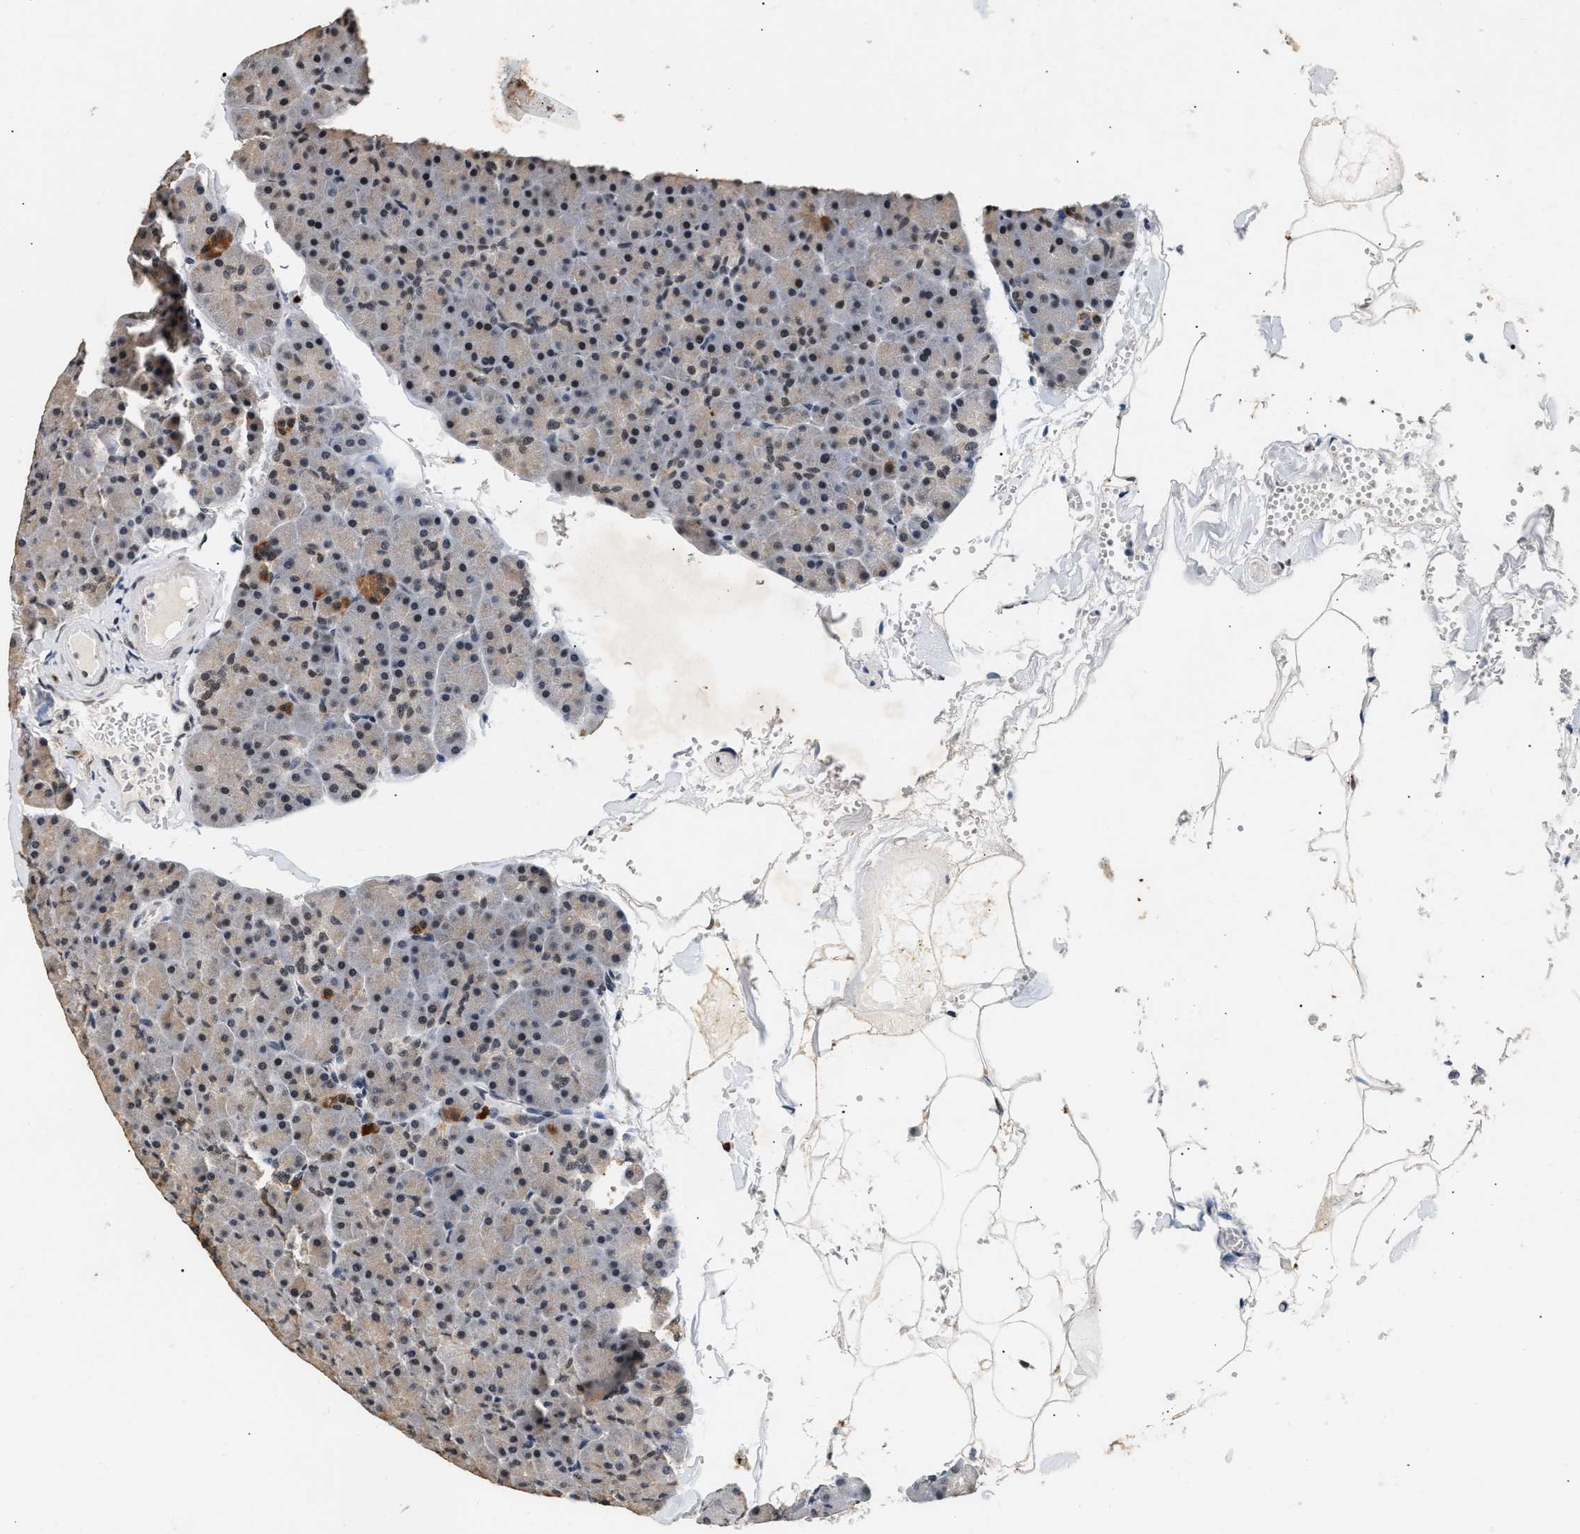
{"staining": {"intensity": "weak", "quantity": "25%-75%", "location": "nuclear"}, "tissue": "pancreas", "cell_type": "Exocrine glandular cells", "image_type": "normal", "snomed": [{"axis": "morphology", "description": "Normal tissue, NOS"}, {"axis": "topography", "description": "Pancreas"}], "caption": "A histopathology image of human pancreas stained for a protein displays weak nuclear brown staining in exocrine glandular cells.", "gene": "THOC1", "patient": {"sex": "male", "age": 35}}